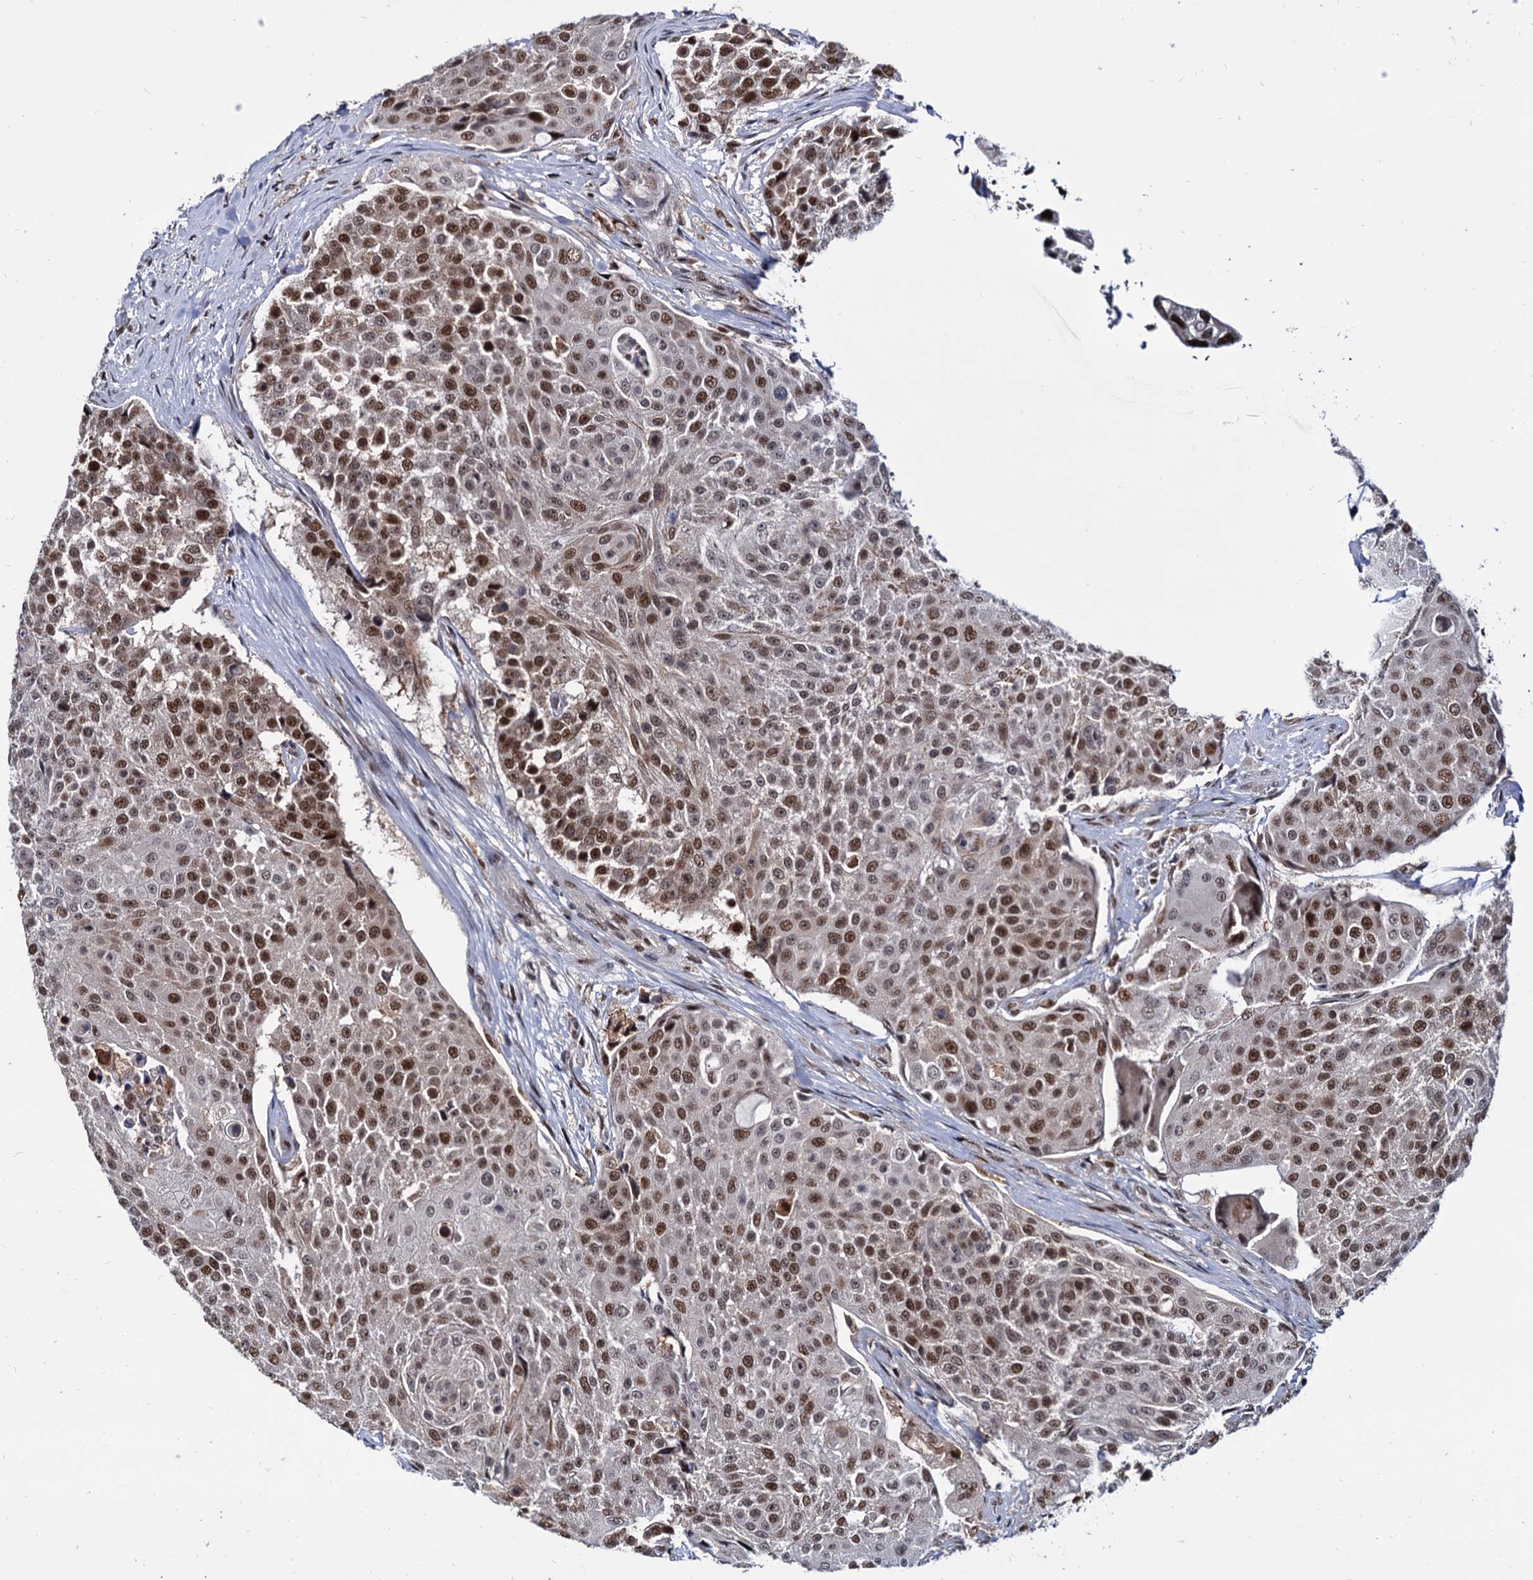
{"staining": {"intensity": "moderate", "quantity": ">75%", "location": "nuclear"}, "tissue": "urothelial cancer", "cell_type": "Tumor cells", "image_type": "cancer", "snomed": [{"axis": "morphology", "description": "Urothelial carcinoma, High grade"}, {"axis": "topography", "description": "Urinary bladder"}], "caption": "Immunohistochemical staining of human urothelial cancer shows moderate nuclear protein expression in about >75% of tumor cells.", "gene": "RNASEH2B", "patient": {"sex": "female", "age": 63}}